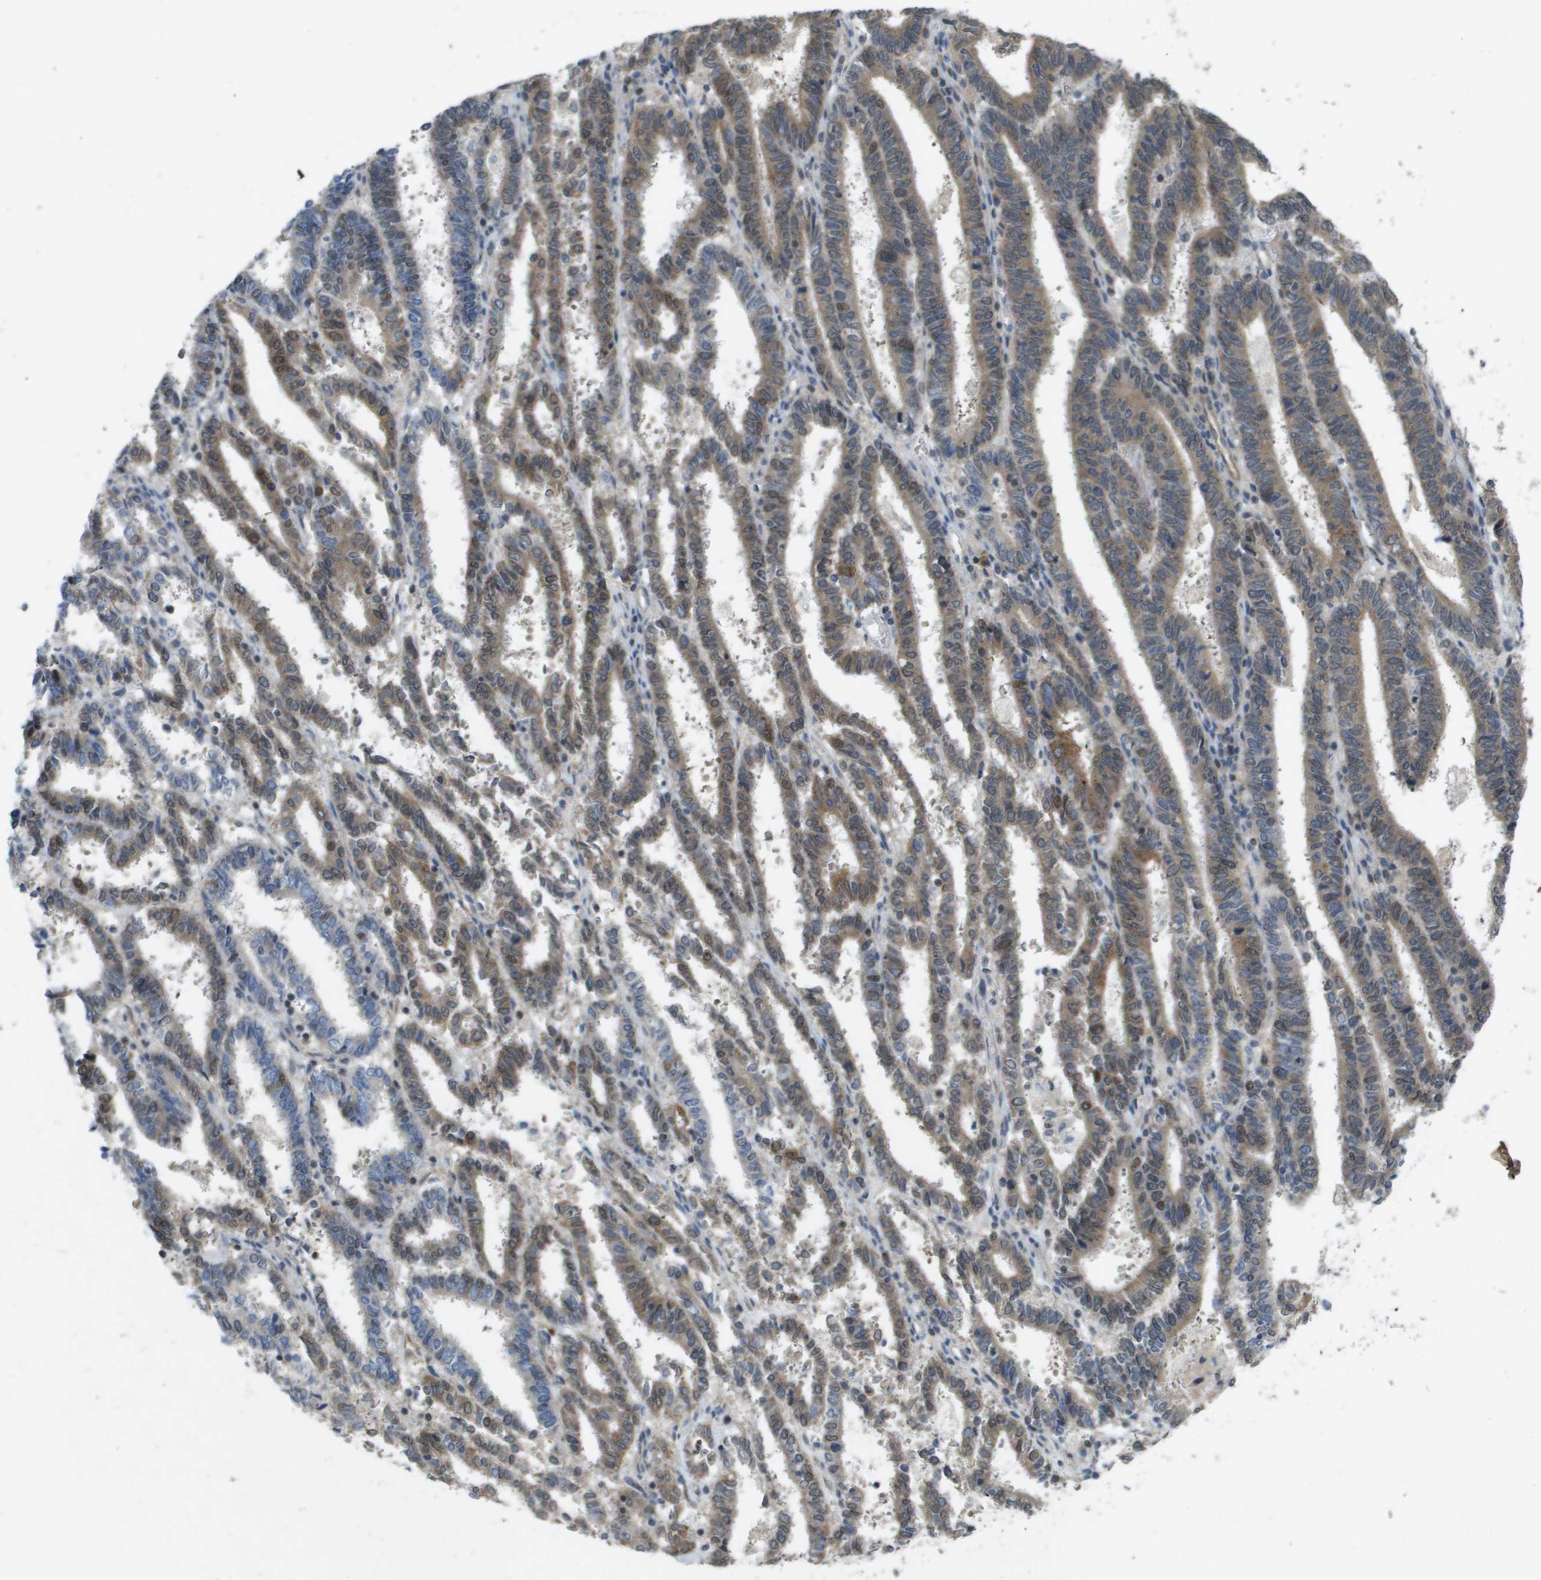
{"staining": {"intensity": "moderate", "quantity": ">75%", "location": "cytoplasmic/membranous"}, "tissue": "endometrial cancer", "cell_type": "Tumor cells", "image_type": "cancer", "snomed": [{"axis": "morphology", "description": "Adenocarcinoma, NOS"}, {"axis": "topography", "description": "Uterus"}], "caption": "An image of human adenocarcinoma (endometrial) stained for a protein displays moderate cytoplasmic/membranous brown staining in tumor cells. The protein of interest is stained brown, and the nuclei are stained in blue (DAB IHC with brightfield microscopy, high magnification).", "gene": "IFNLR1", "patient": {"sex": "female", "age": 83}}